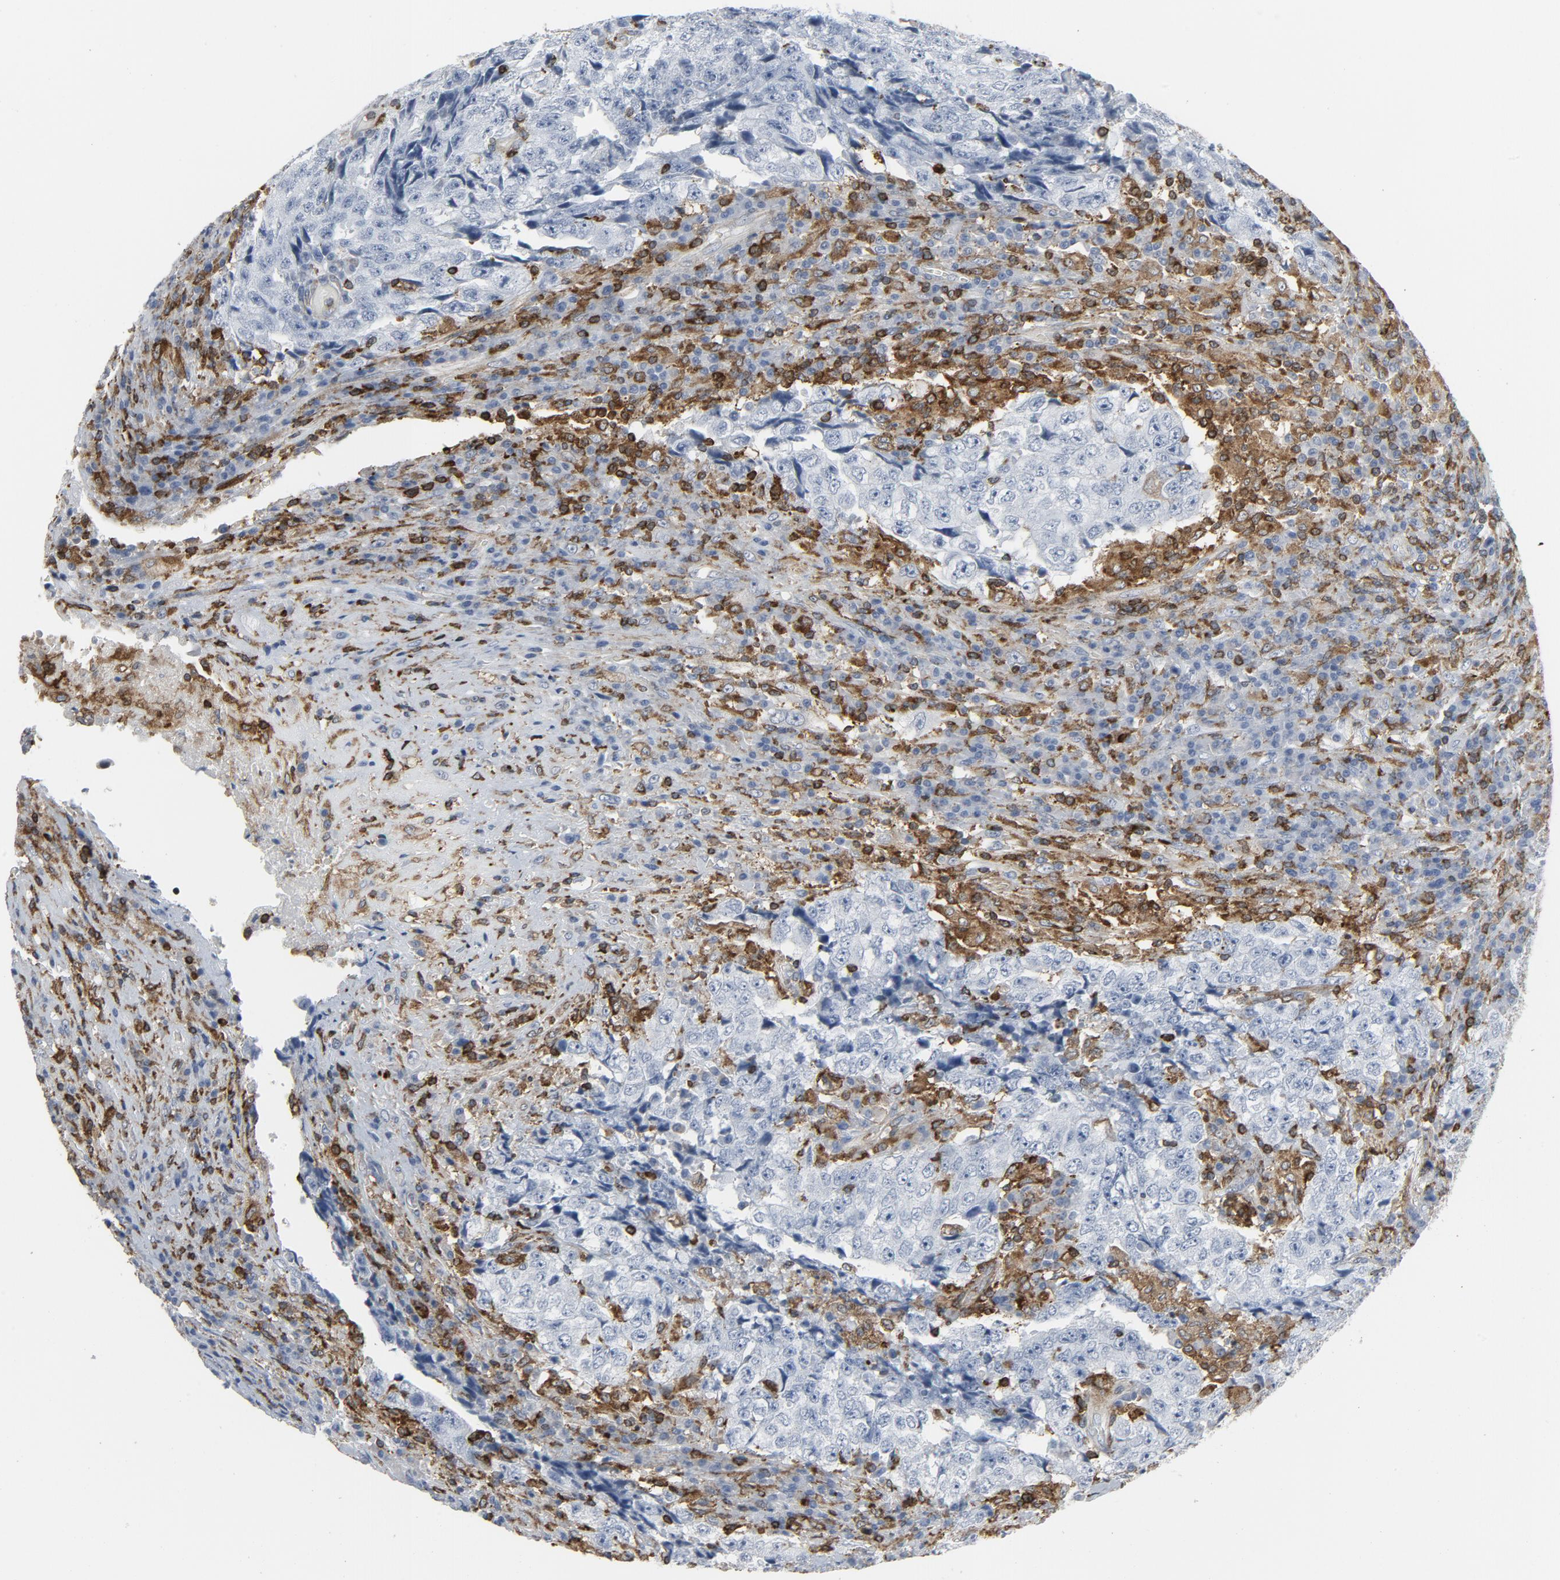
{"staining": {"intensity": "negative", "quantity": "none", "location": "none"}, "tissue": "testis cancer", "cell_type": "Tumor cells", "image_type": "cancer", "snomed": [{"axis": "morphology", "description": "Necrosis, NOS"}, {"axis": "morphology", "description": "Carcinoma, Embryonal, NOS"}, {"axis": "topography", "description": "Testis"}], "caption": "Tumor cells are negative for protein expression in human testis cancer (embryonal carcinoma).", "gene": "LCP2", "patient": {"sex": "male", "age": 19}}